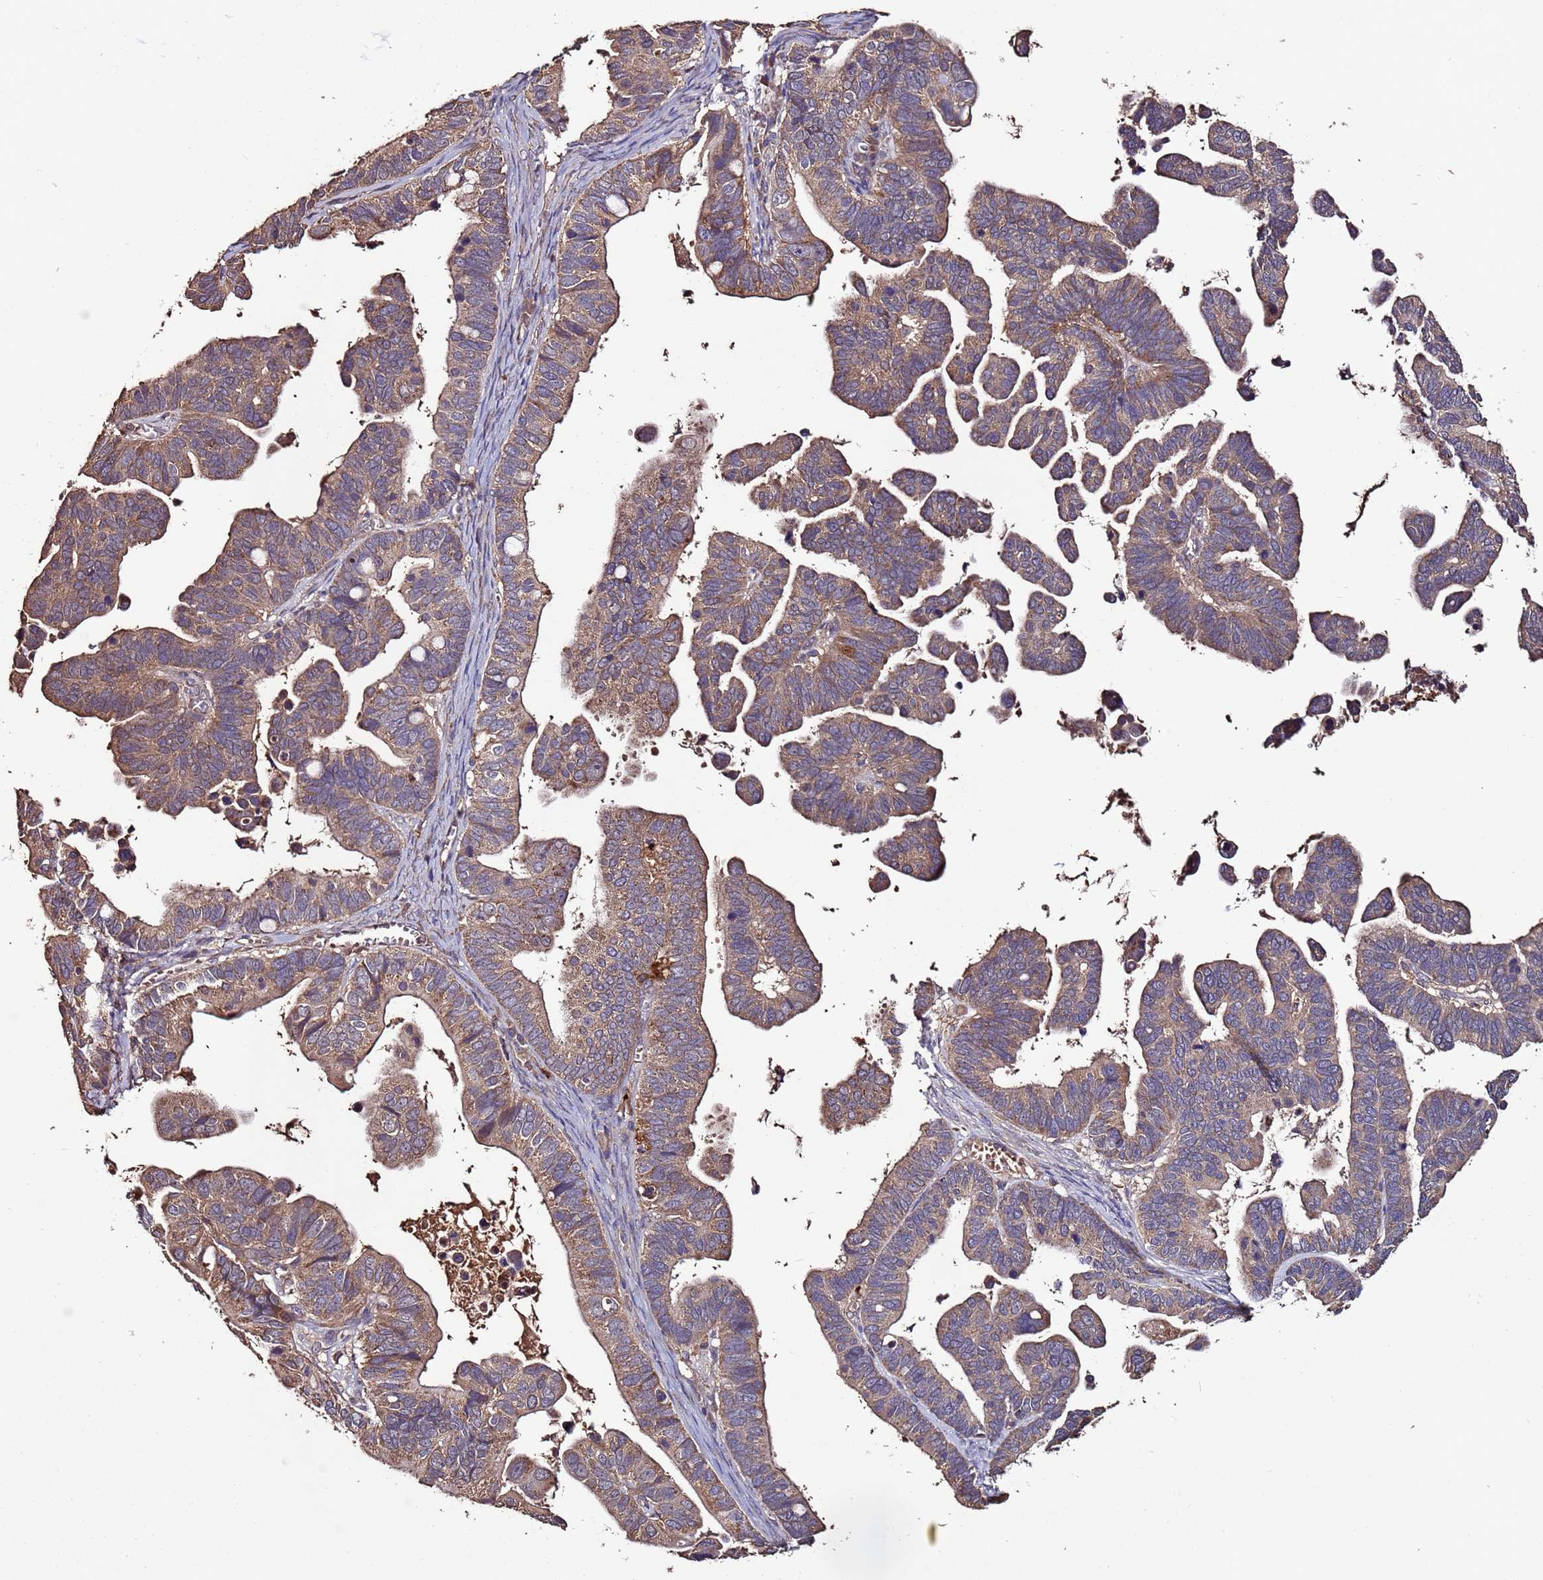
{"staining": {"intensity": "weak", "quantity": ">75%", "location": "cytoplasmic/membranous"}, "tissue": "ovarian cancer", "cell_type": "Tumor cells", "image_type": "cancer", "snomed": [{"axis": "morphology", "description": "Cystadenocarcinoma, serous, NOS"}, {"axis": "topography", "description": "Ovary"}], "caption": "About >75% of tumor cells in serous cystadenocarcinoma (ovarian) display weak cytoplasmic/membranous protein expression as visualized by brown immunohistochemical staining.", "gene": "RPS15A", "patient": {"sex": "female", "age": 56}}